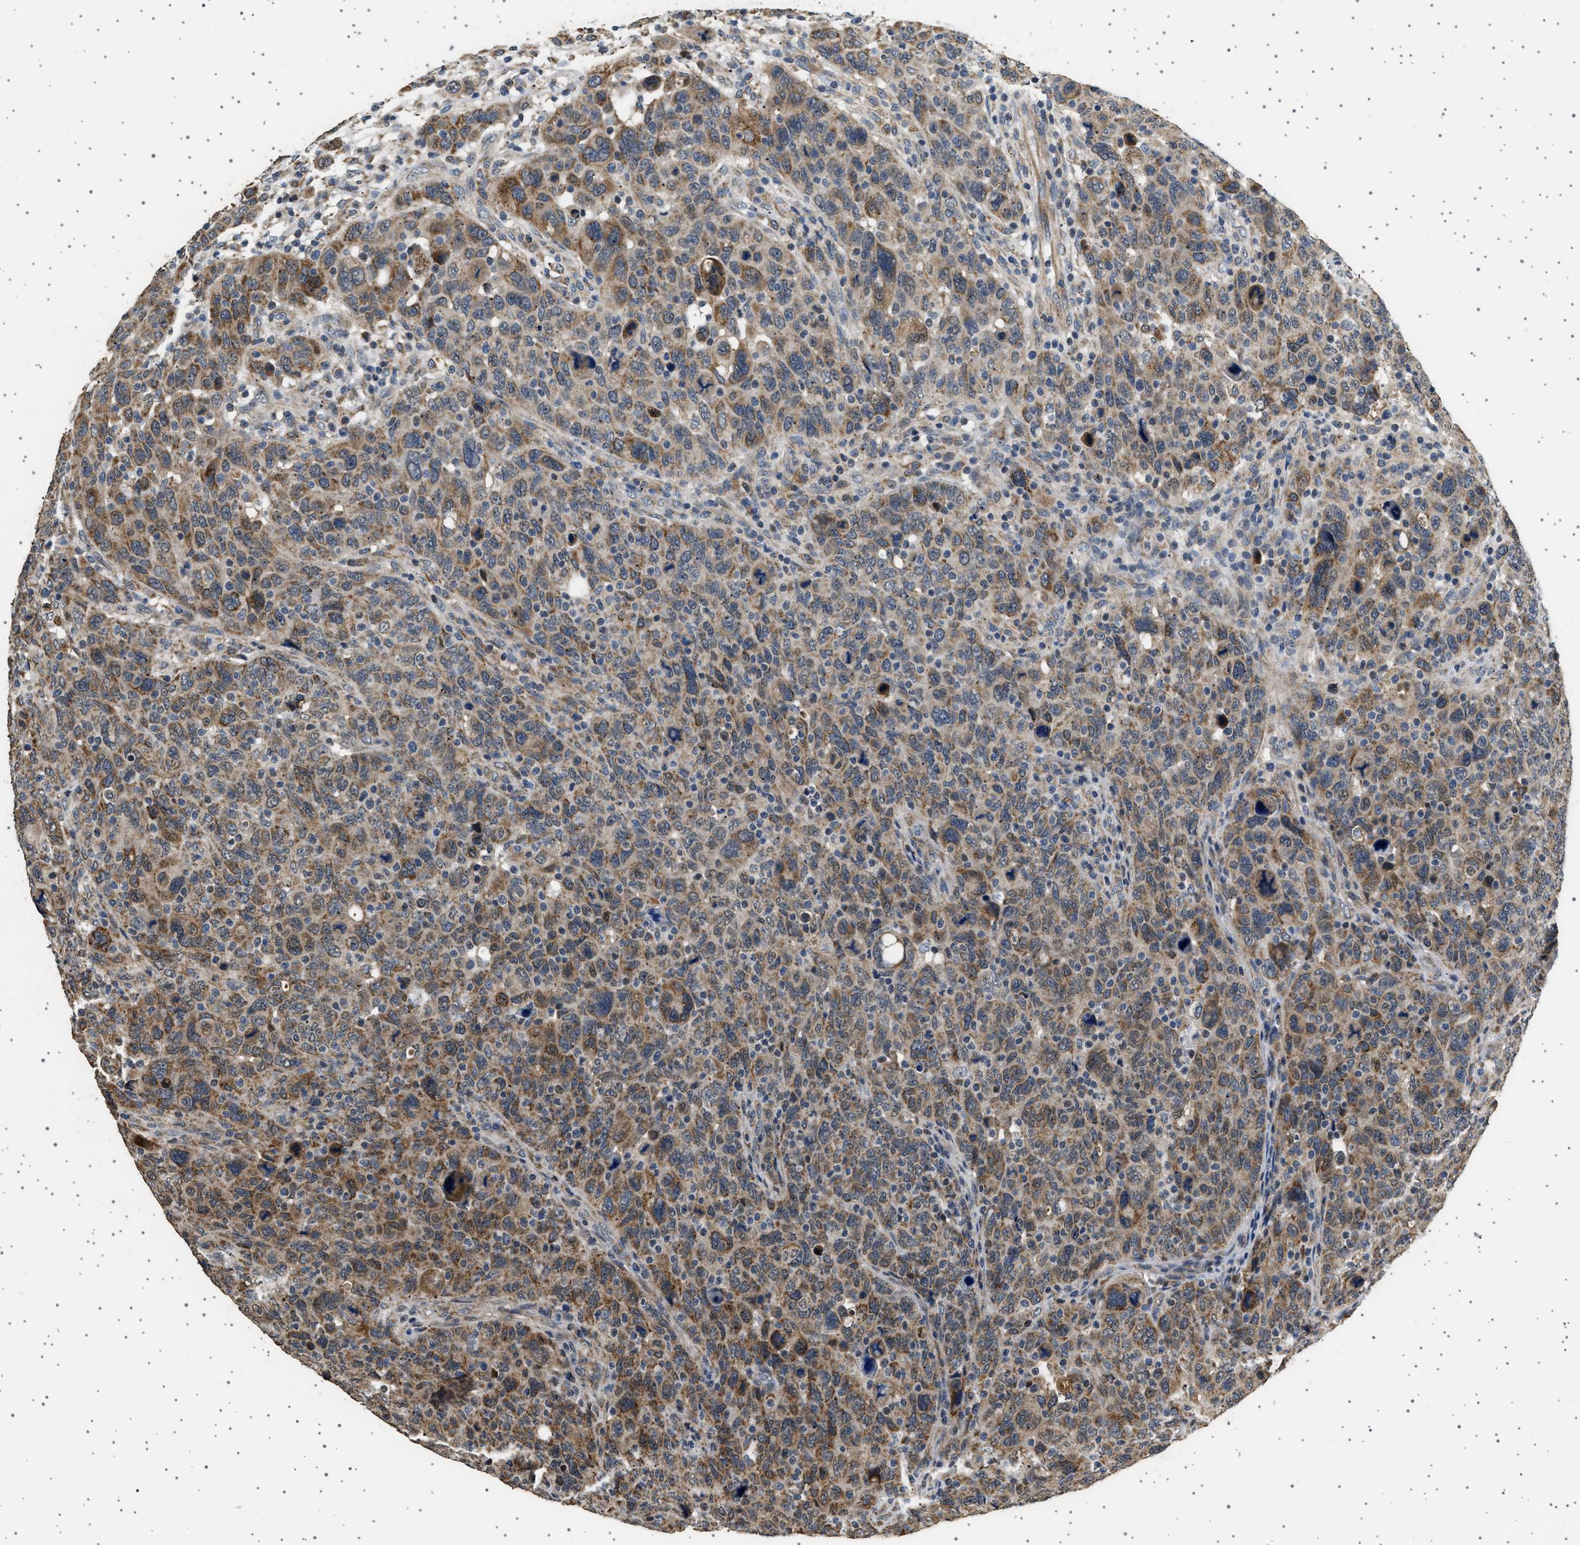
{"staining": {"intensity": "moderate", "quantity": ">75%", "location": "cytoplasmic/membranous"}, "tissue": "breast cancer", "cell_type": "Tumor cells", "image_type": "cancer", "snomed": [{"axis": "morphology", "description": "Duct carcinoma"}, {"axis": "topography", "description": "Breast"}], "caption": "There is medium levels of moderate cytoplasmic/membranous positivity in tumor cells of breast cancer (infiltrating ductal carcinoma), as demonstrated by immunohistochemical staining (brown color).", "gene": "KCNA4", "patient": {"sex": "female", "age": 37}}